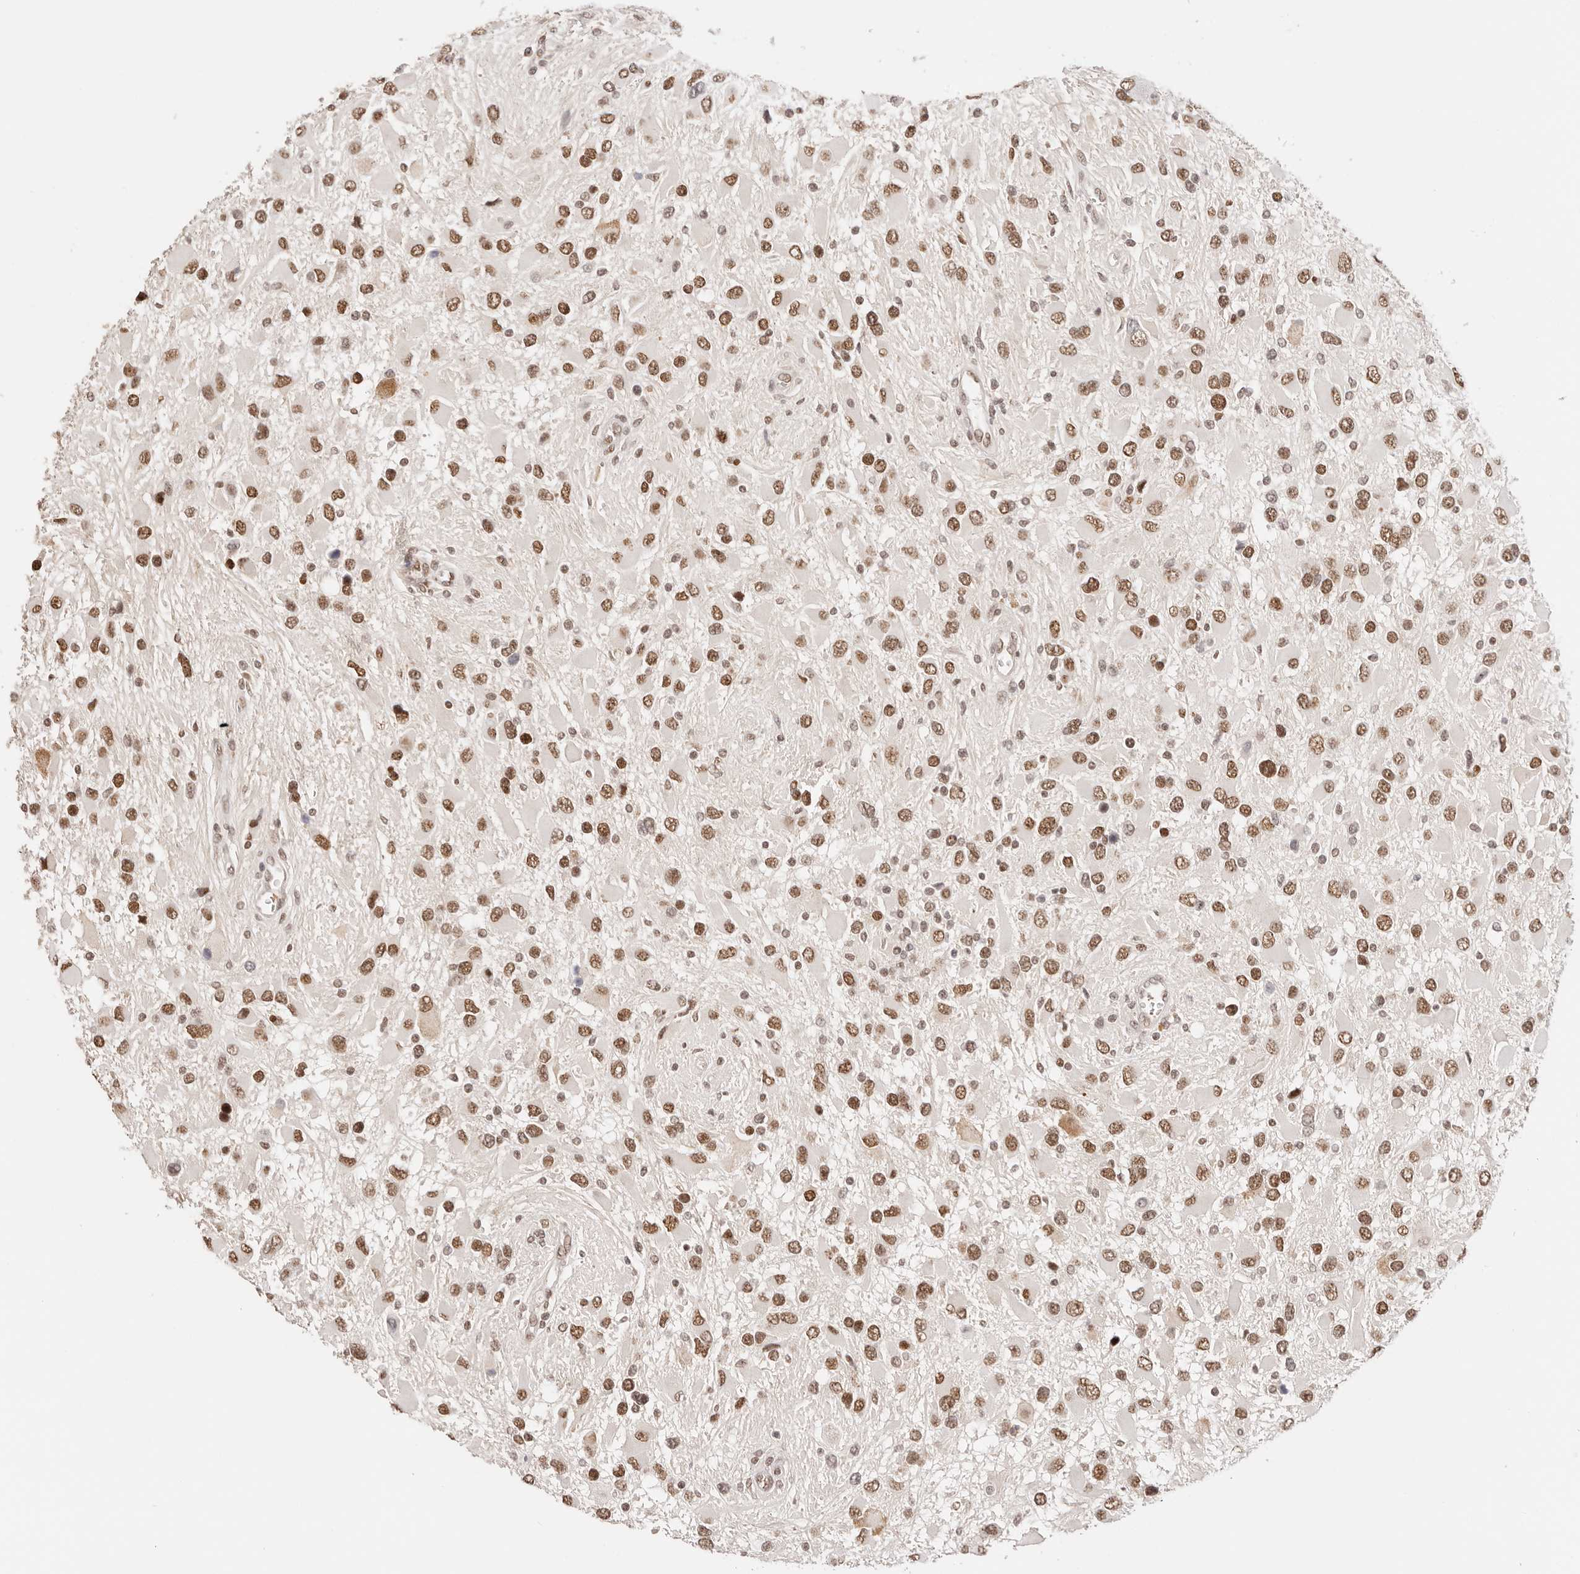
{"staining": {"intensity": "moderate", "quantity": ">75%", "location": "nuclear"}, "tissue": "glioma", "cell_type": "Tumor cells", "image_type": "cancer", "snomed": [{"axis": "morphology", "description": "Glioma, malignant, High grade"}, {"axis": "topography", "description": "Brain"}], "caption": "IHC micrograph of human malignant glioma (high-grade) stained for a protein (brown), which shows medium levels of moderate nuclear staining in approximately >75% of tumor cells.", "gene": "RFC3", "patient": {"sex": "male", "age": 53}}